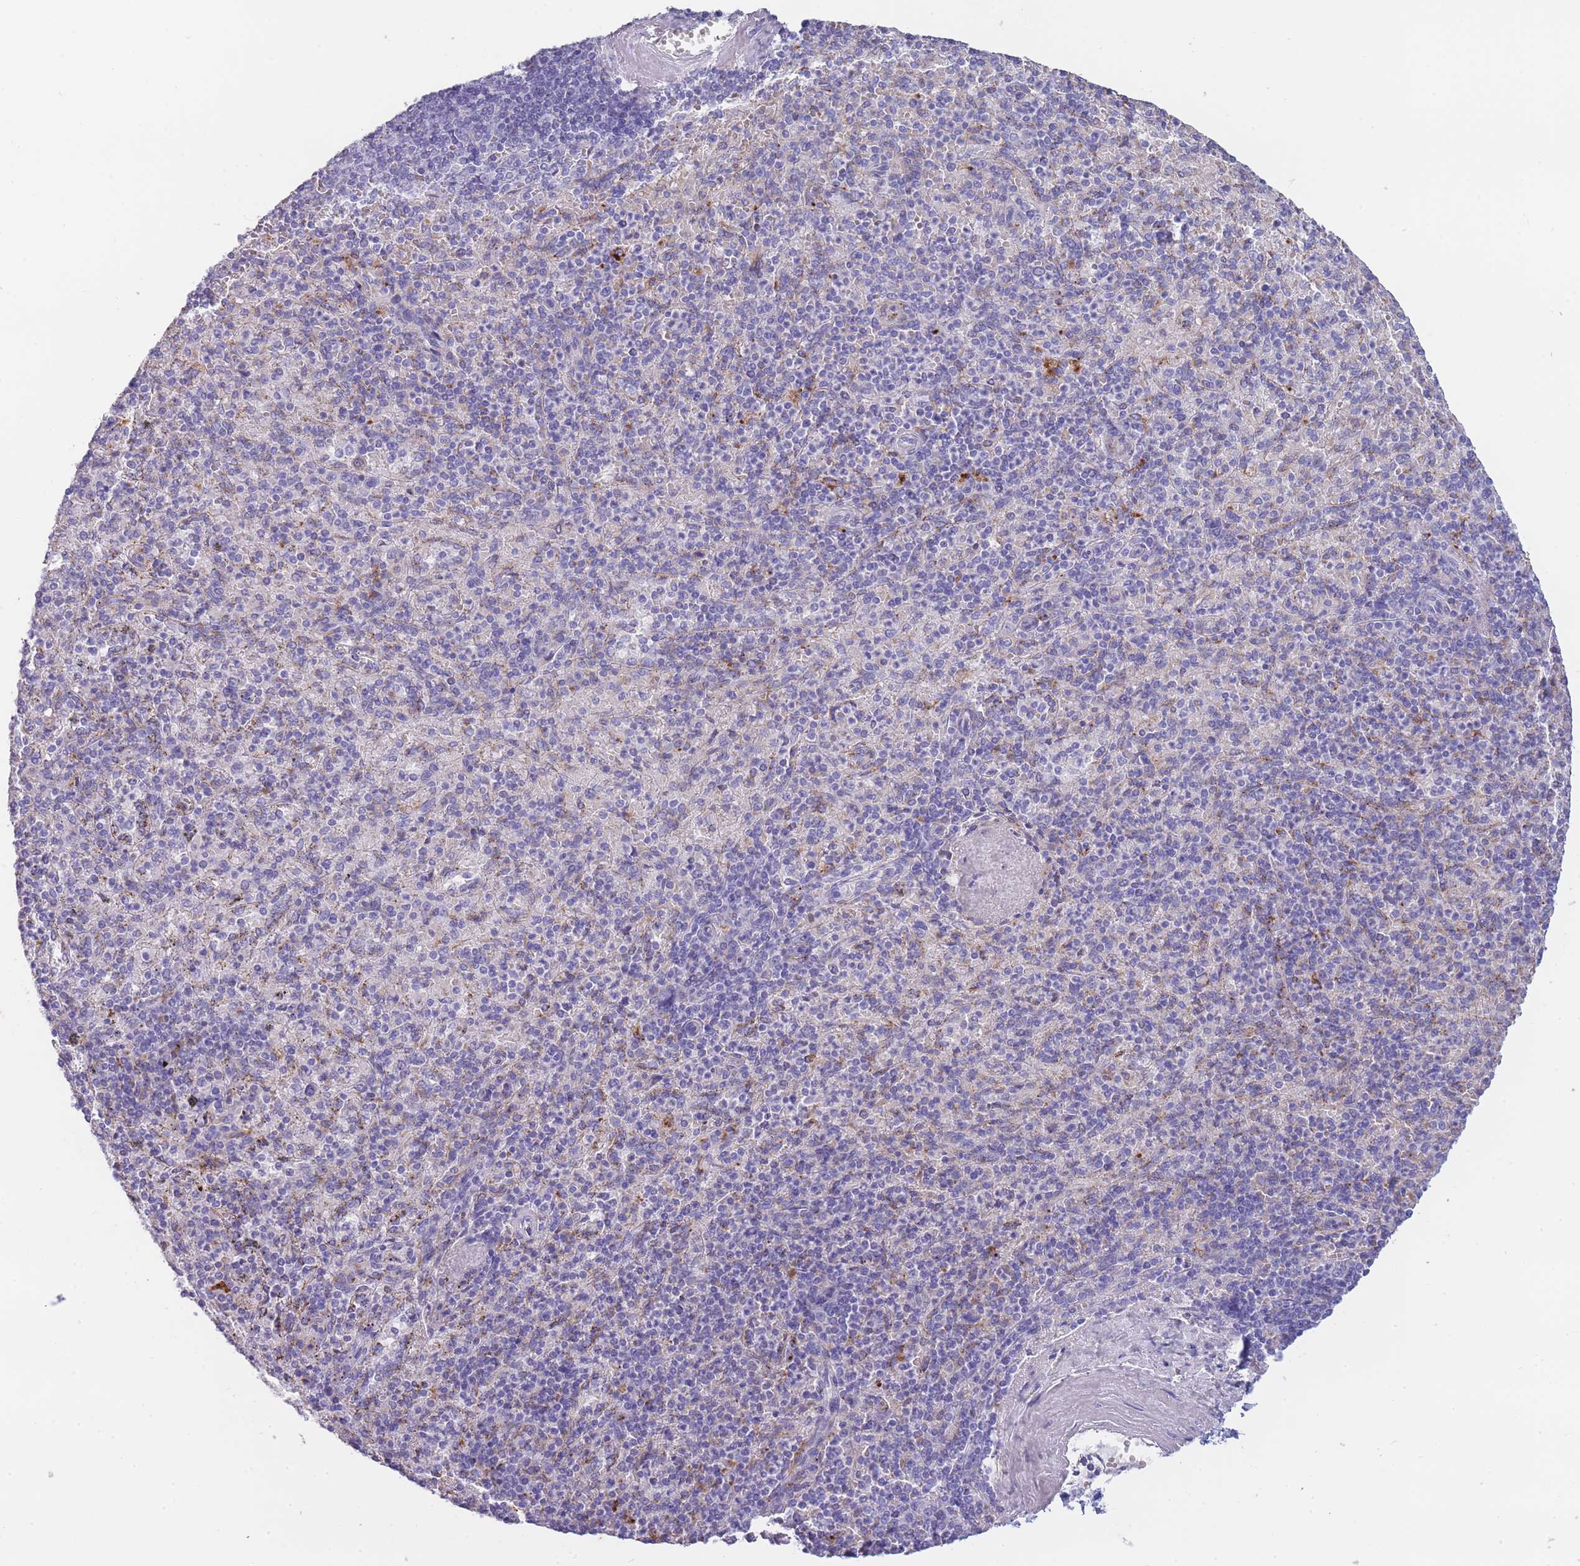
{"staining": {"intensity": "negative", "quantity": "none", "location": "none"}, "tissue": "spleen", "cell_type": "Cells in red pulp", "image_type": "normal", "snomed": [{"axis": "morphology", "description": "Normal tissue, NOS"}, {"axis": "topography", "description": "Spleen"}], "caption": "Protein analysis of normal spleen displays no significant staining in cells in red pulp. (Stains: DAB immunohistochemistry with hematoxylin counter stain, Microscopy: brightfield microscopy at high magnification).", "gene": "GAA", "patient": {"sex": "male", "age": 82}}